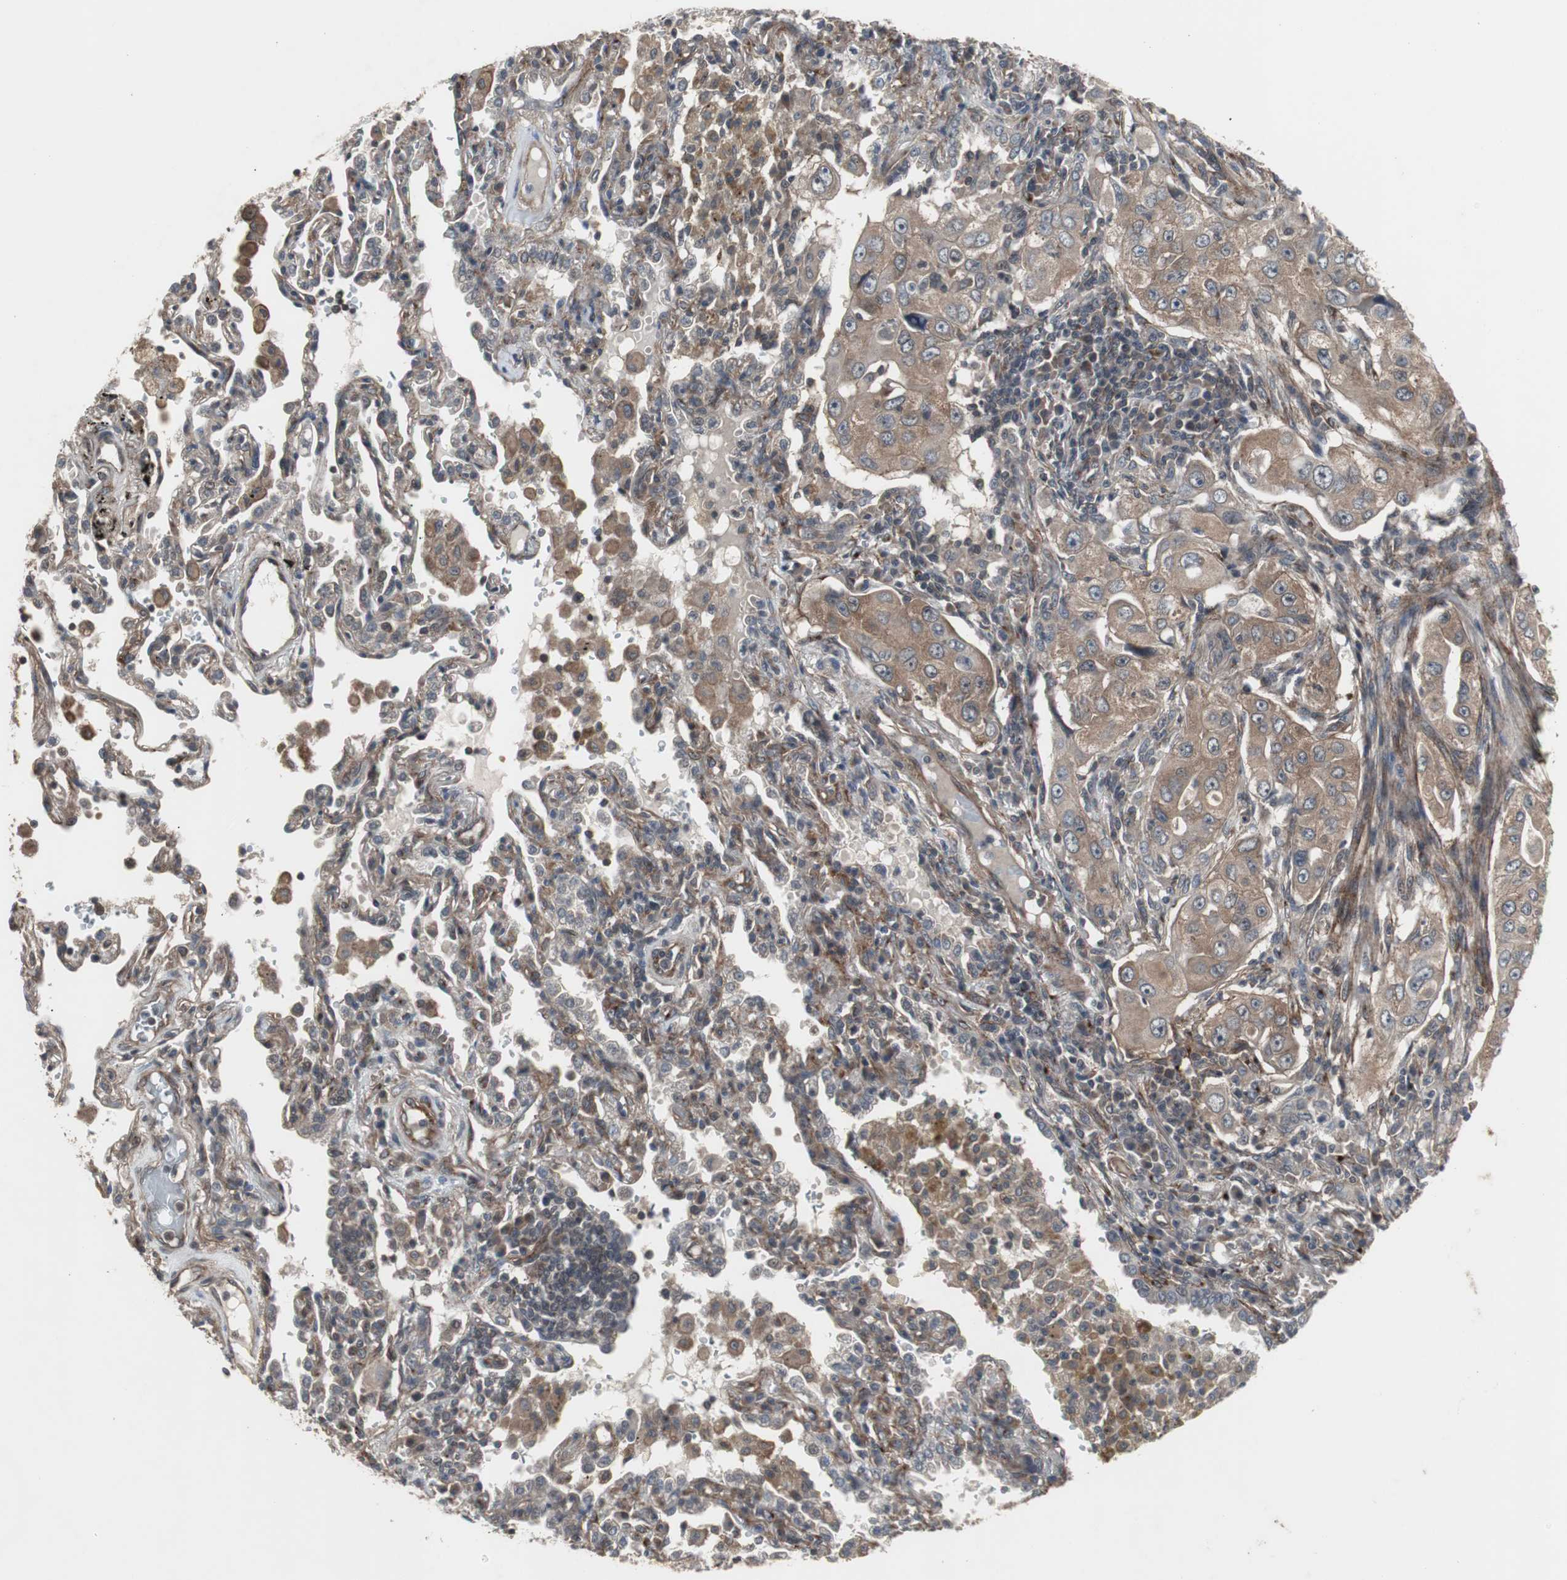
{"staining": {"intensity": "moderate", "quantity": ">75%", "location": "cytoplasmic/membranous"}, "tissue": "lung cancer", "cell_type": "Tumor cells", "image_type": "cancer", "snomed": [{"axis": "morphology", "description": "Adenocarcinoma, NOS"}, {"axis": "topography", "description": "Lung"}], "caption": "The image displays immunohistochemical staining of lung cancer. There is moderate cytoplasmic/membranous expression is present in approximately >75% of tumor cells.", "gene": "ATP2B2", "patient": {"sex": "male", "age": 84}}